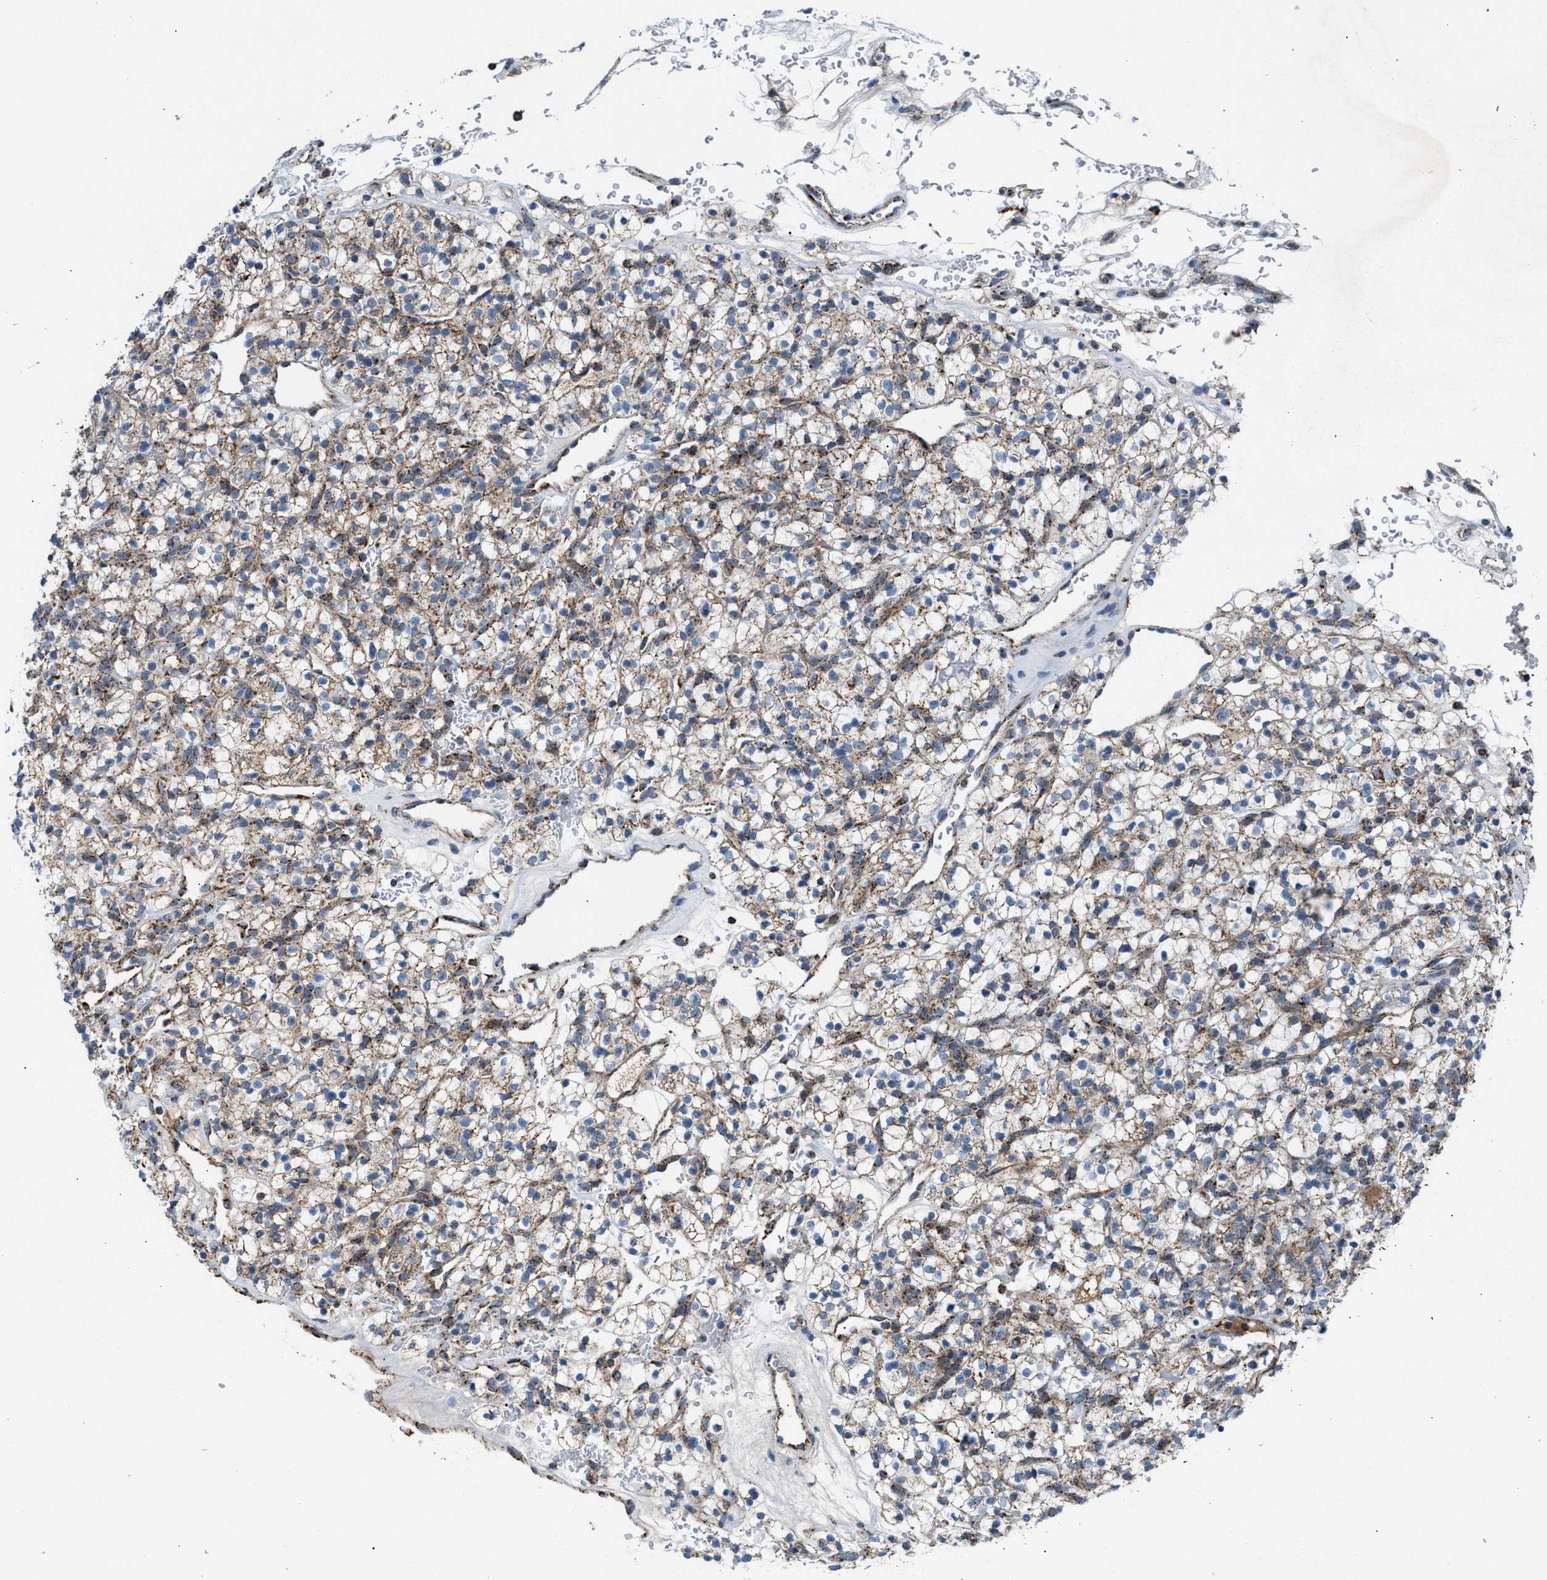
{"staining": {"intensity": "moderate", "quantity": ">75%", "location": "cytoplasmic/membranous"}, "tissue": "renal cancer", "cell_type": "Tumor cells", "image_type": "cancer", "snomed": [{"axis": "morphology", "description": "Adenocarcinoma, NOS"}, {"axis": "topography", "description": "Kidney"}], "caption": "Immunohistochemistry staining of renal cancer (adenocarcinoma), which reveals medium levels of moderate cytoplasmic/membranous staining in approximately >75% of tumor cells indicating moderate cytoplasmic/membranous protein expression. The staining was performed using DAB (3,3'-diaminobenzidine) (brown) for protein detection and nuclei were counterstained in hematoxylin (blue).", "gene": "PMPCA", "patient": {"sex": "female", "age": 57}}